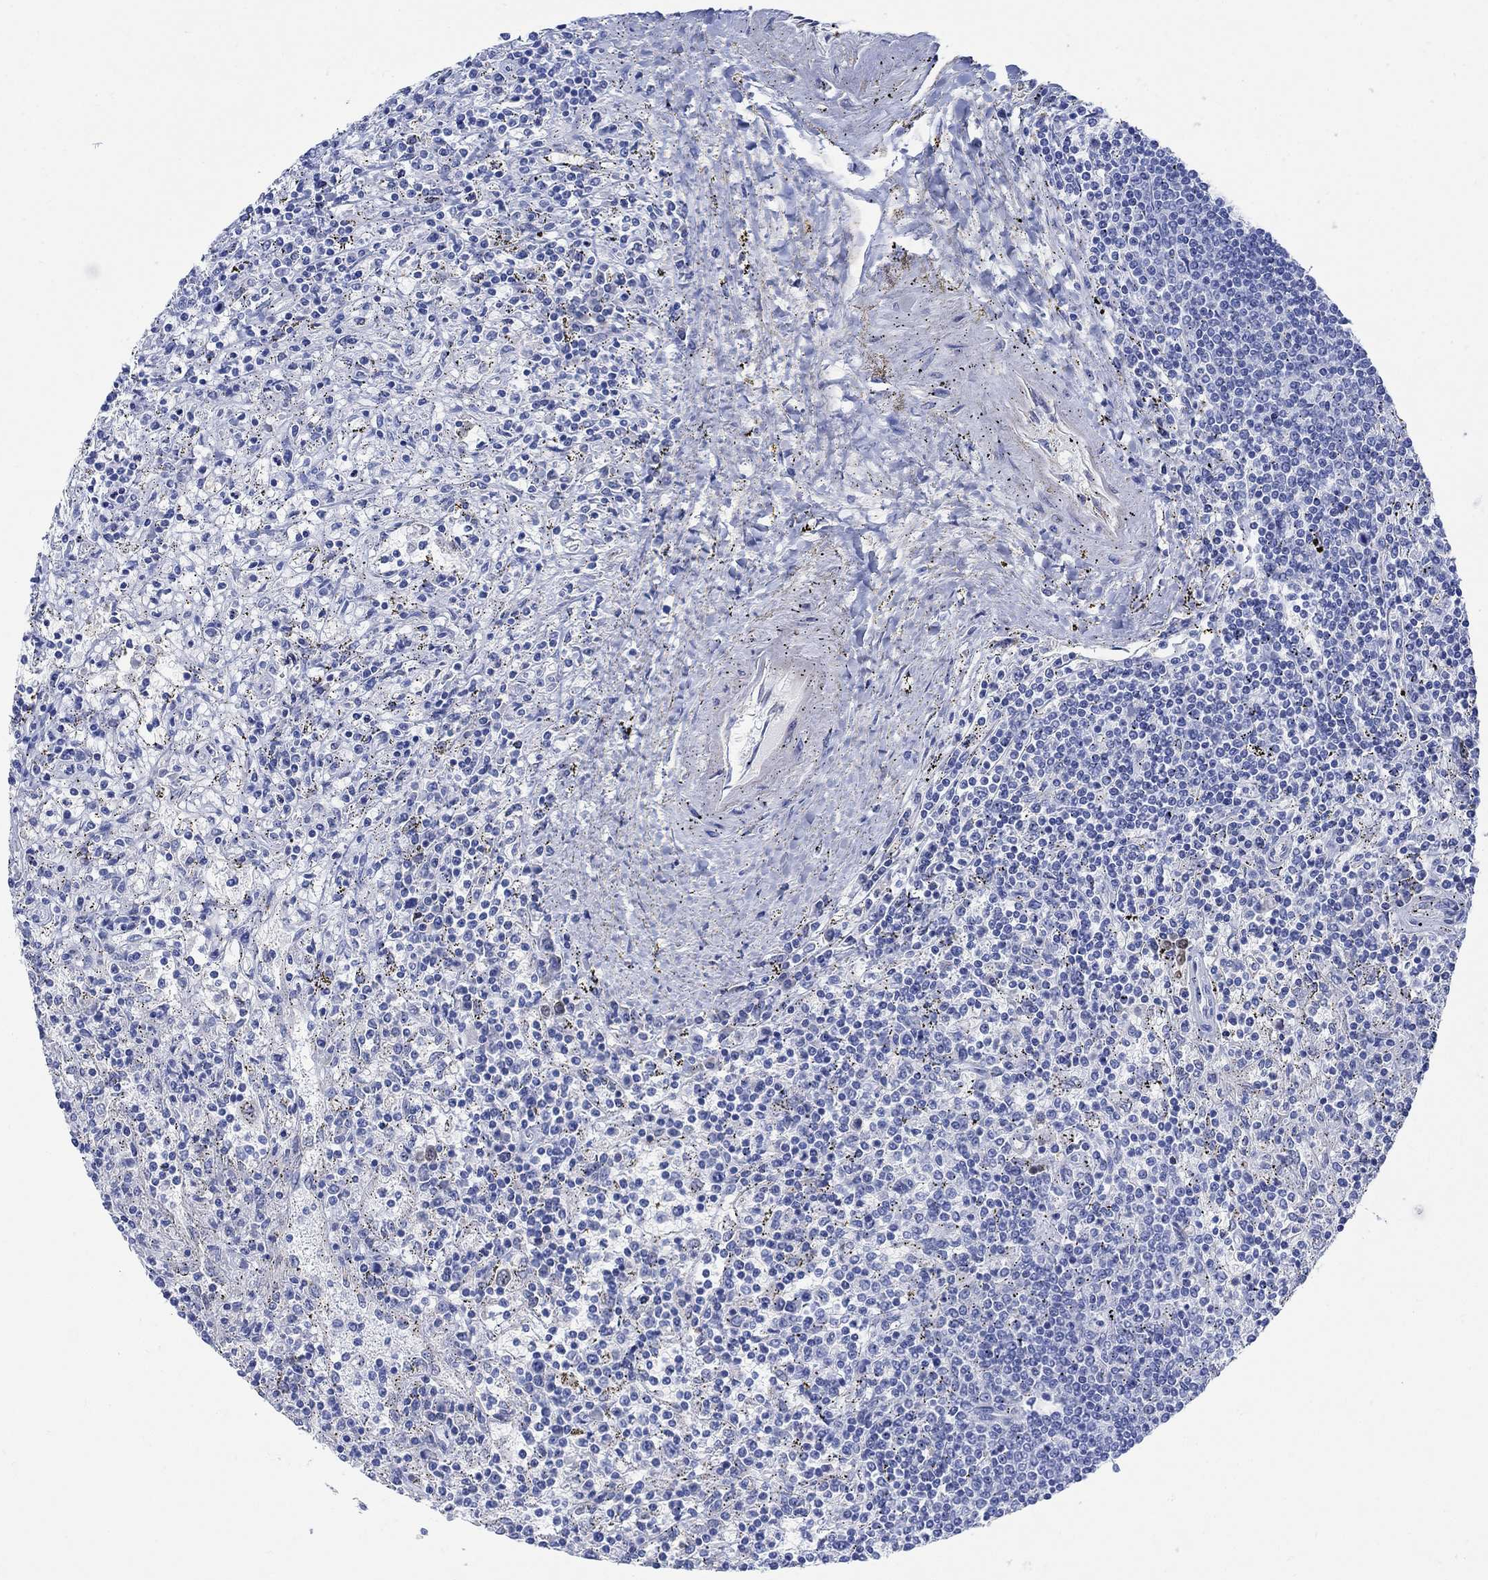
{"staining": {"intensity": "negative", "quantity": "none", "location": "none"}, "tissue": "lymphoma", "cell_type": "Tumor cells", "image_type": "cancer", "snomed": [{"axis": "morphology", "description": "Malignant lymphoma, non-Hodgkin's type, Low grade"}, {"axis": "topography", "description": "Spleen"}], "caption": "Human malignant lymphoma, non-Hodgkin's type (low-grade) stained for a protein using IHC displays no positivity in tumor cells.", "gene": "MYL1", "patient": {"sex": "male", "age": 62}}